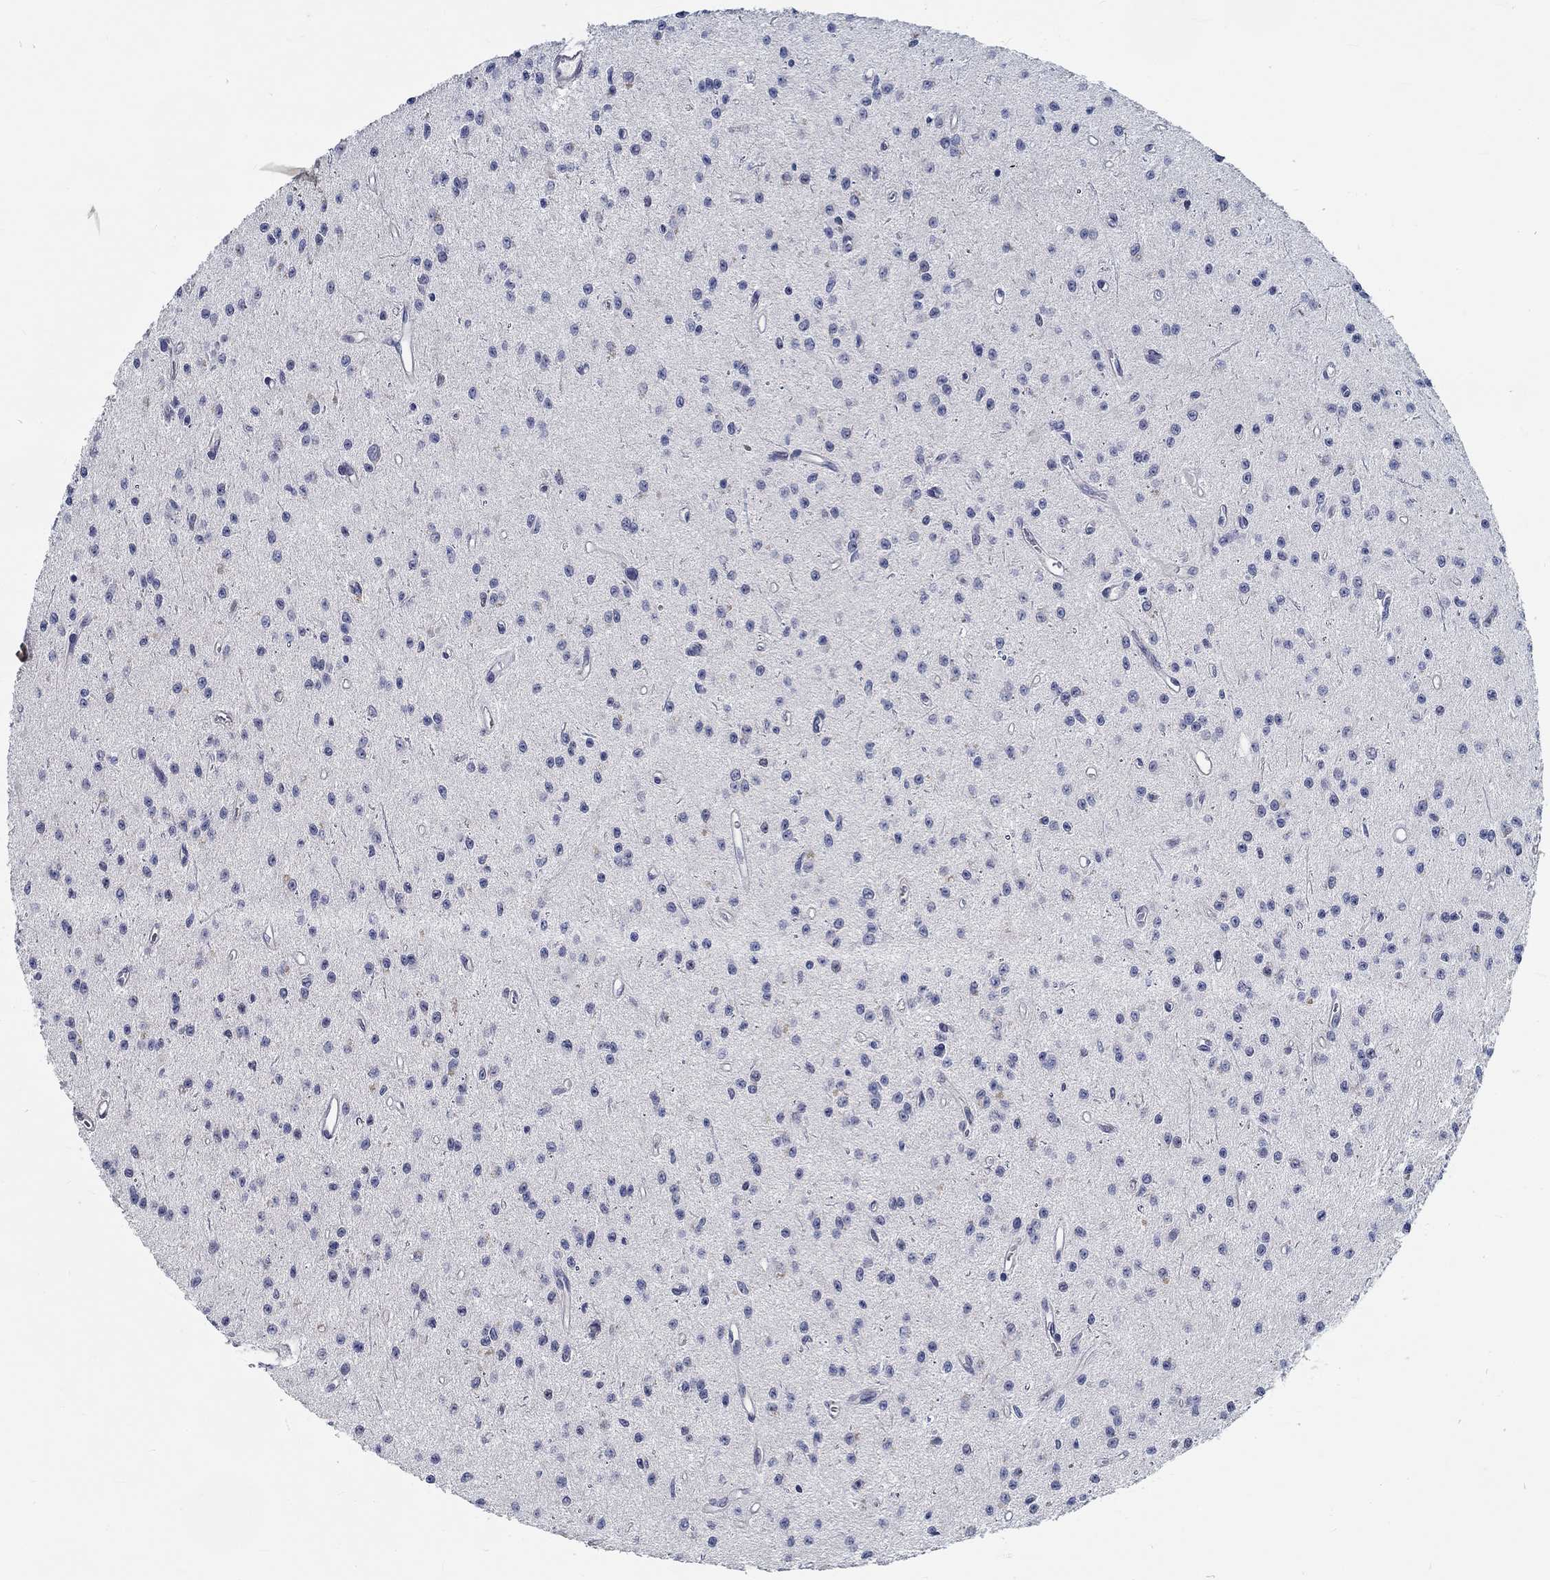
{"staining": {"intensity": "negative", "quantity": "none", "location": "none"}, "tissue": "glioma", "cell_type": "Tumor cells", "image_type": "cancer", "snomed": [{"axis": "morphology", "description": "Glioma, malignant, Low grade"}, {"axis": "topography", "description": "Brain"}], "caption": "This is an IHC image of malignant low-grade glioma. There is no expression in tumor cells.", "gene": "MYBPC1", "patient": {"sex": "female", "age": 45}}